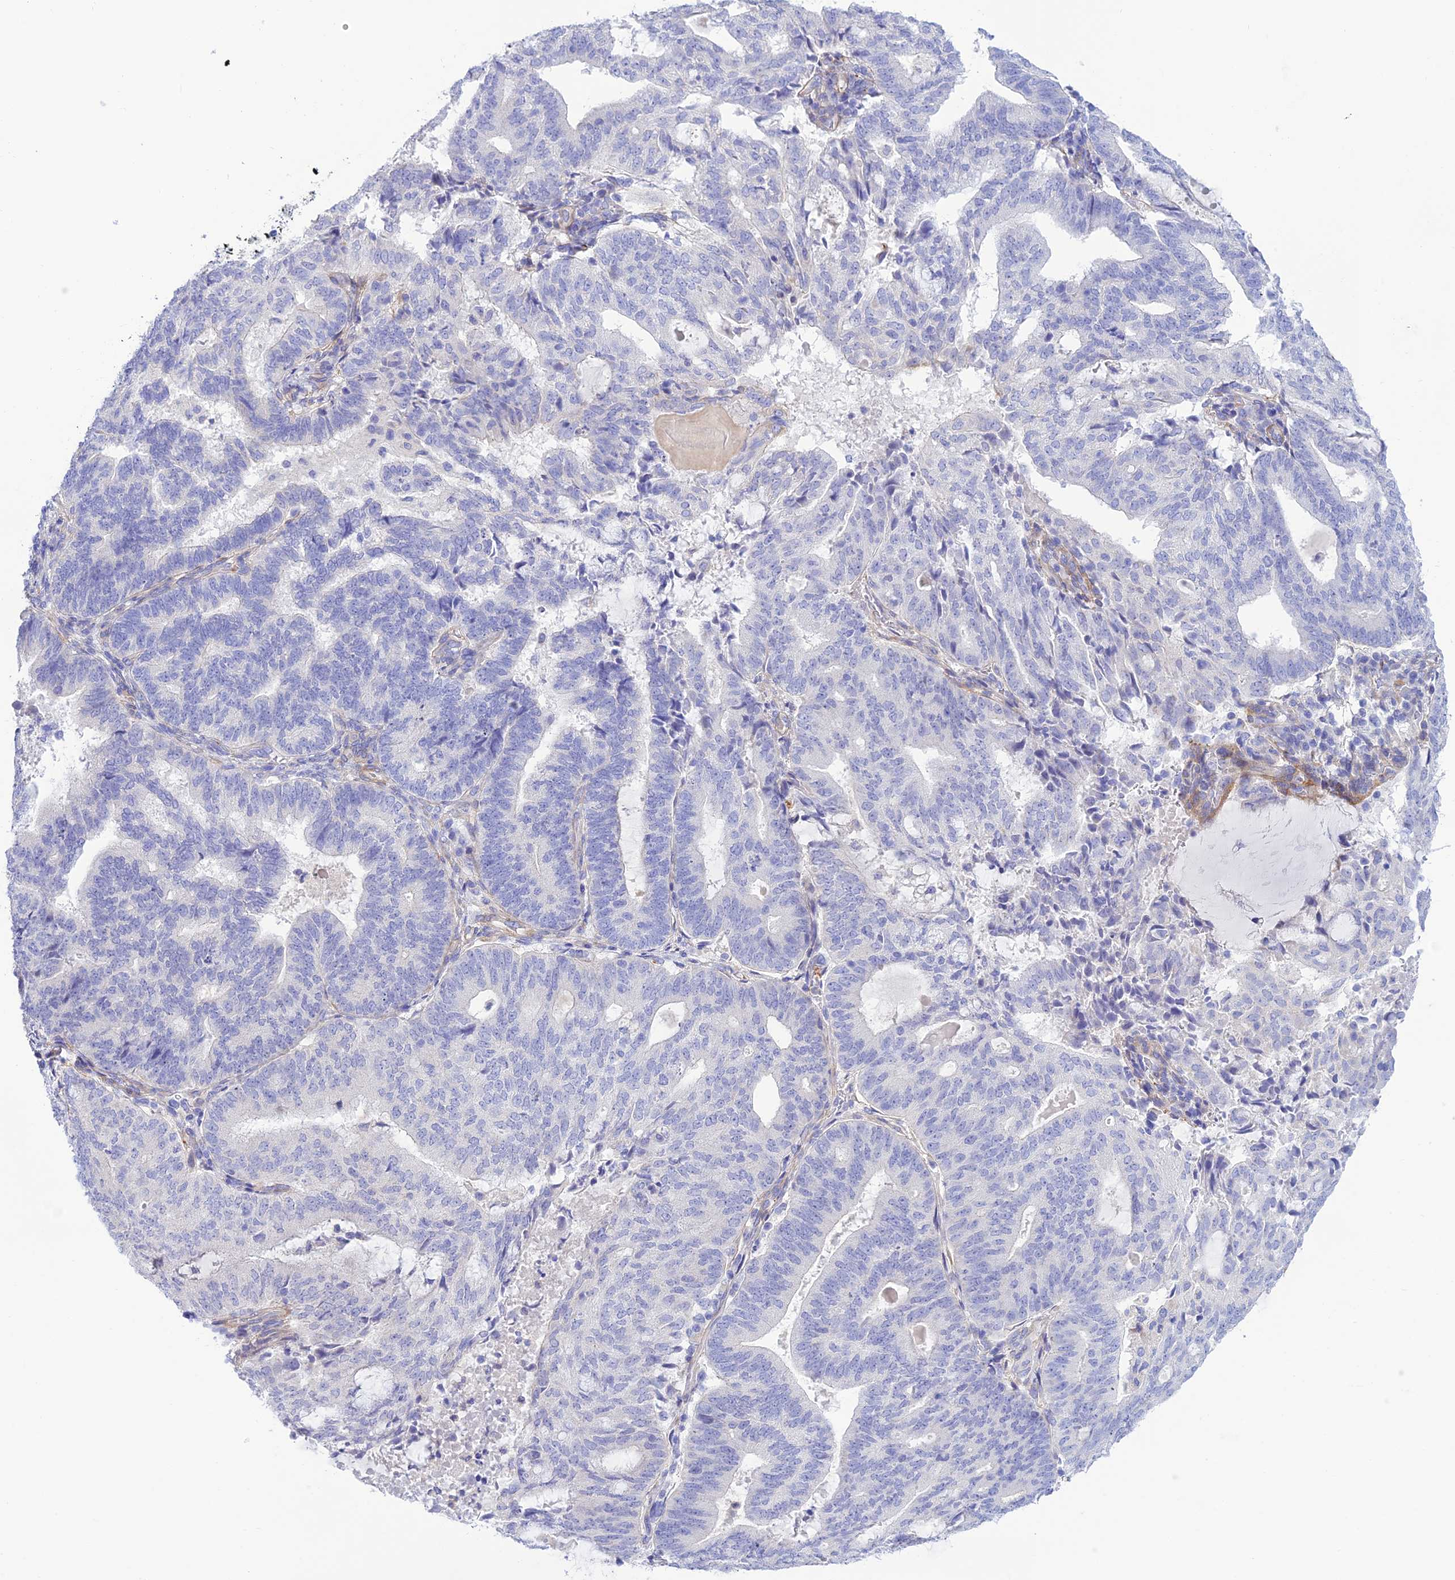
{"staining": {"intensity": "negative", "quantity": "none", "location": "none"}, "tissue": "endometrial cancer", "cell_type": "Tumor cells", "image_type": "cancer", "snomed": [{"axis": "morphology", "description": "Adenocarcinoma, NOS"}, {"axis": "topography", "description": "Endometrium"}], "caption": "Tumor cells are negative for protein expression in human endometrial adenocarcinoma.", "gene": "ZDHHC16", "patient": {"sex": "female", "age": 70}}